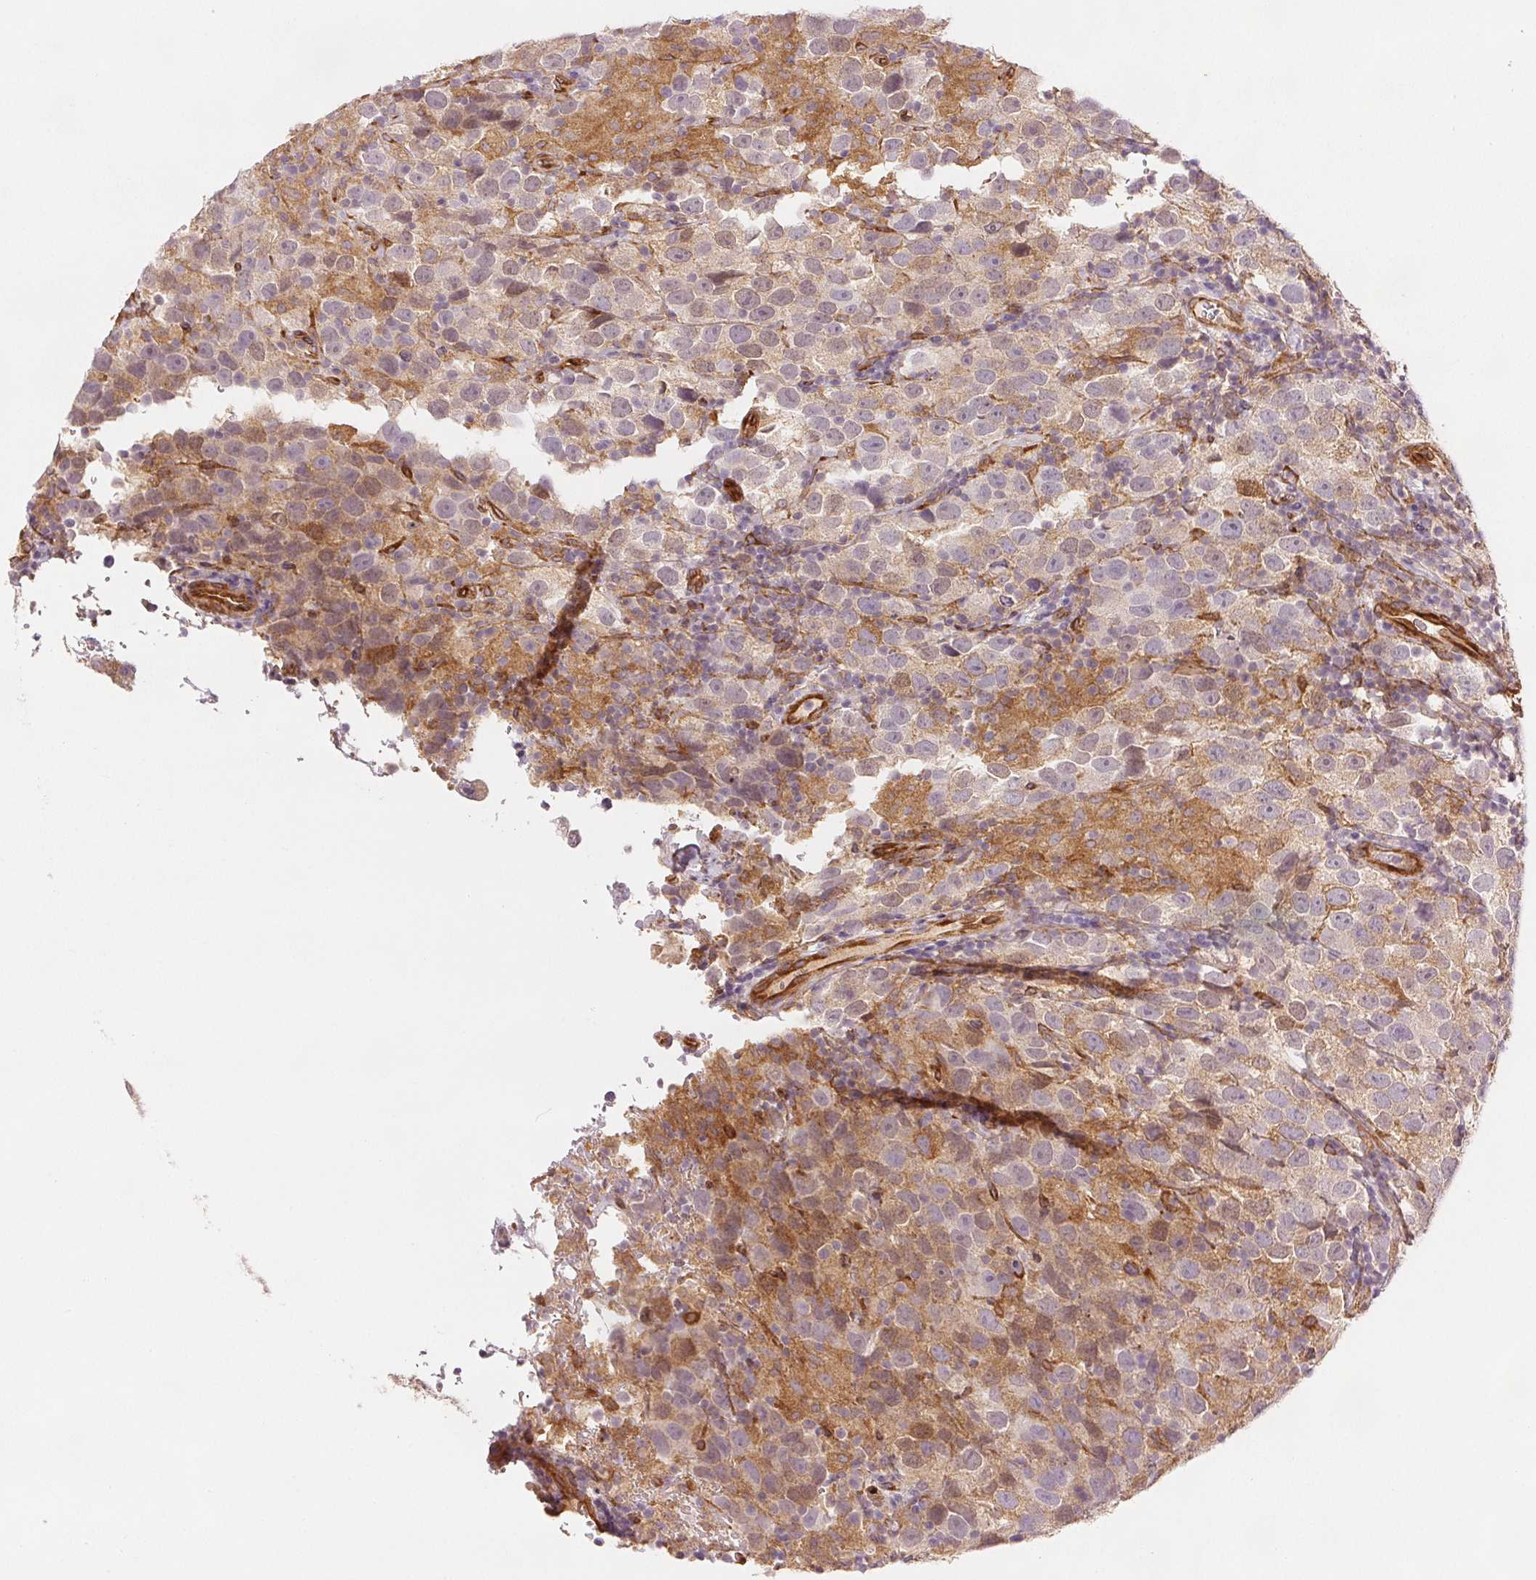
{"staining": {"intensity": "weak", "quantity": "<25%", "location": "cytoplasmic/membranous"}, "tissue": "testis cancer", "cell_type": "Tumor cells", "image_type": "cancer", "snomed": [{"axis": "morphology", "description": "Seminoma, NOS"}, {"axis": "topography", "description": "Testis"}], "caption": "Histopathology image shows no significant protein expression in tumor cells of testis cancer (seminoma).", "gene": "DIAPH2", "patient": {"sex": "male", "age": 26}}